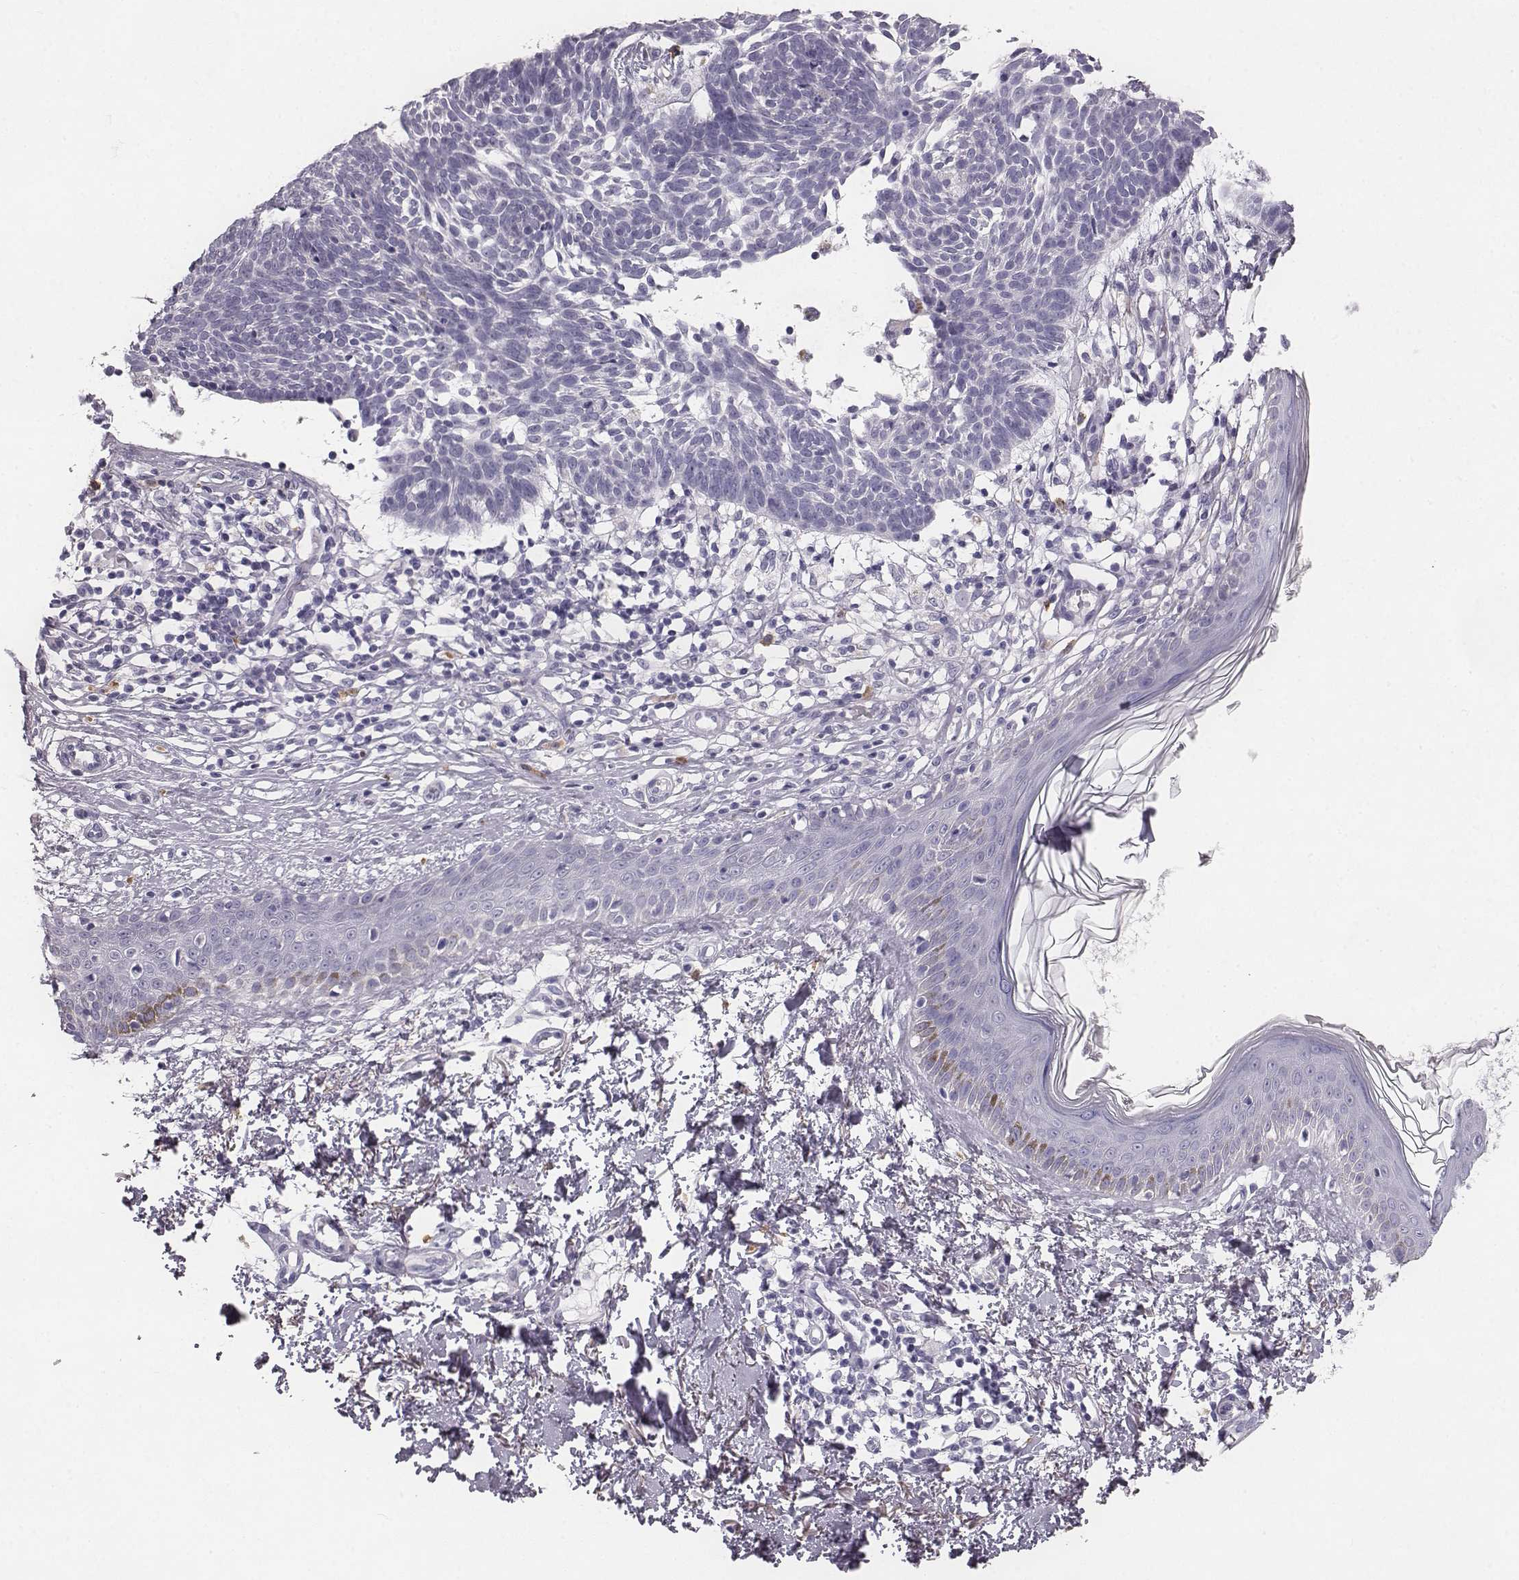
{"staining": {"intensity": "negative", "quantity": "none", "location": "none"}, "tissue": "skin cancer", "cell_type": "Tumor cells", "image_type": "cancer", "snomed": [{"axis": "morphology", "description": "Basal cell carcinoma"}, {"axis": "topography", "description": "Skin"}], "caption": "Basal cell carcinoma (skin) was stained to show a protein in brown. There is no significant staining in tumor cells.", "gene": "NPTXR", "patient": {"sex": "male", "age": 85}}